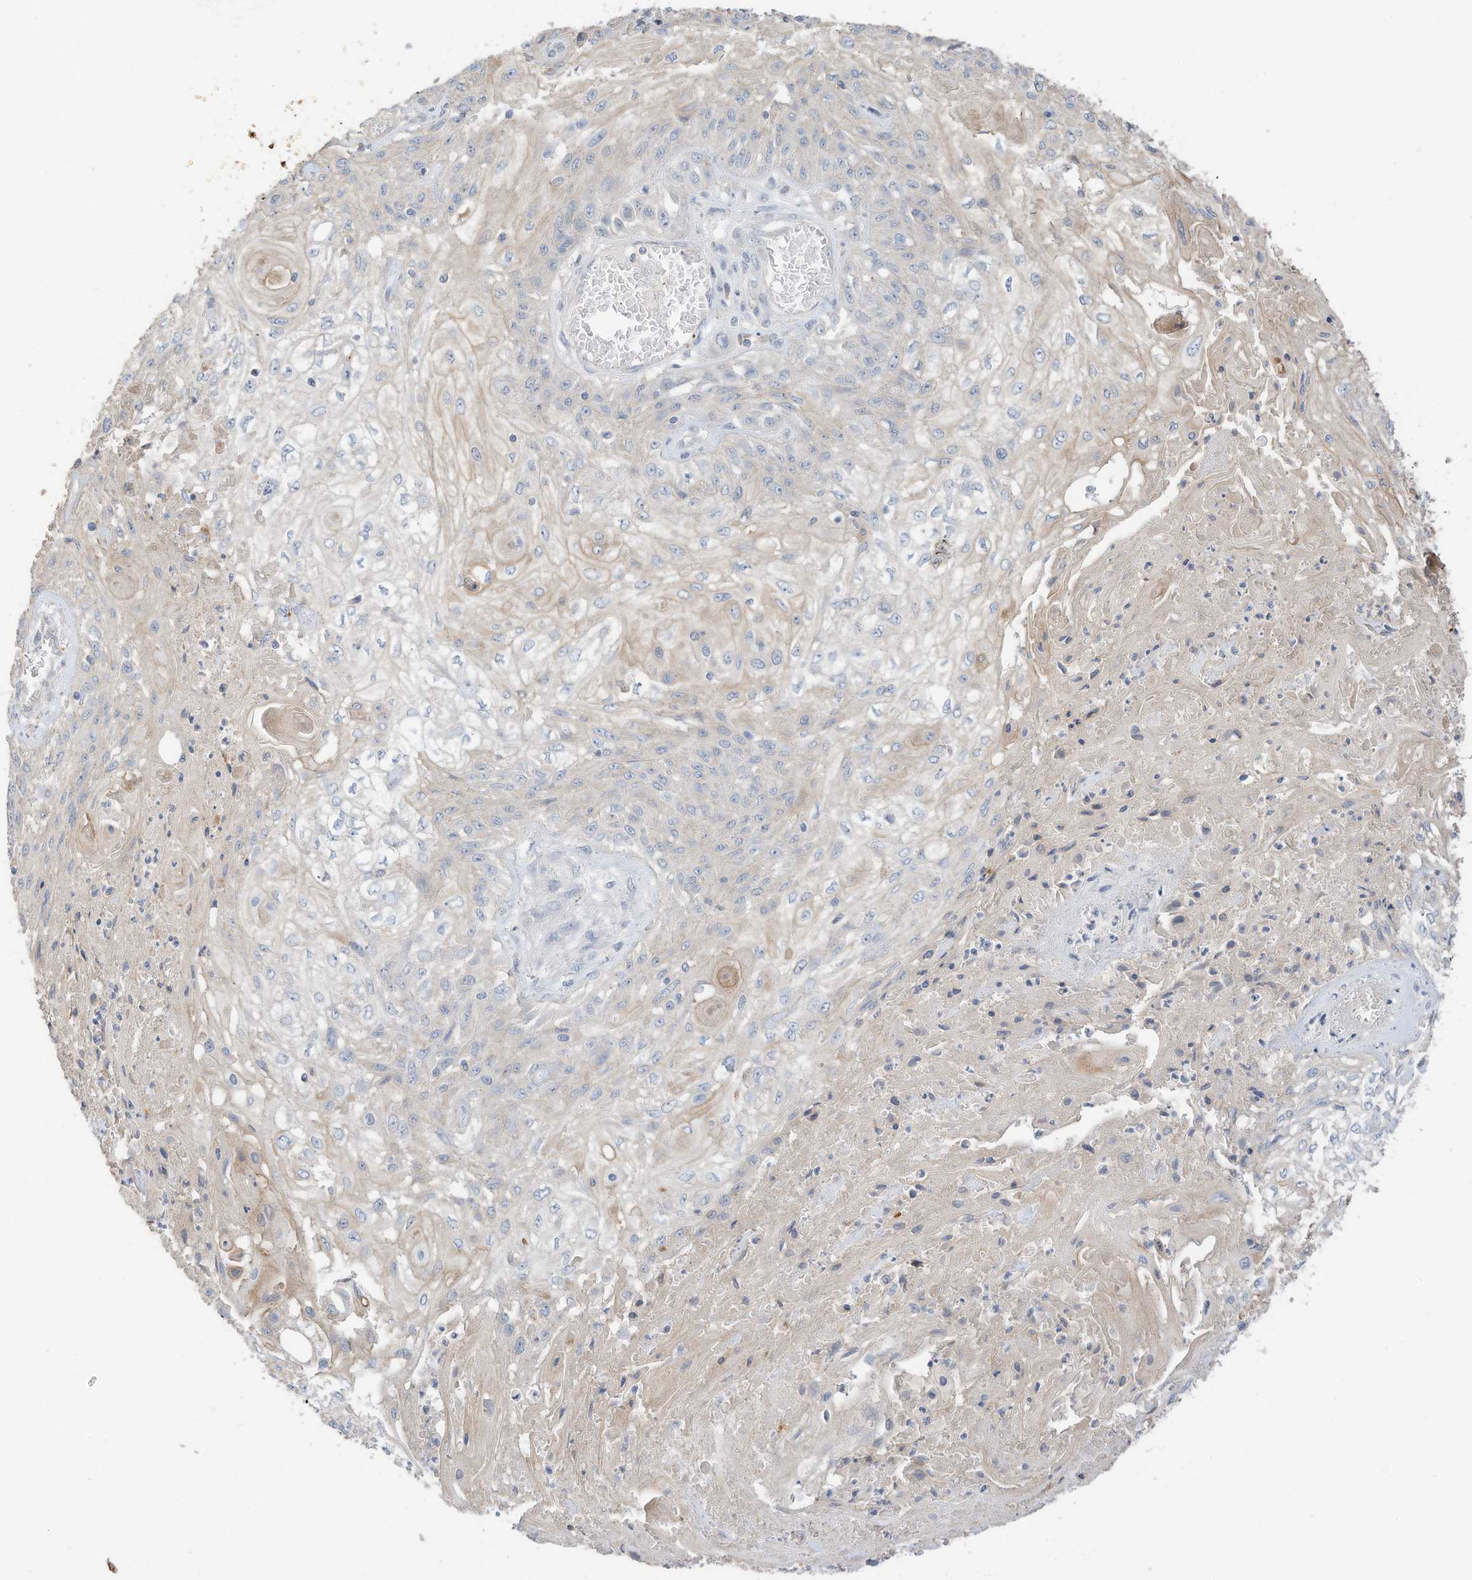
{"staining": {"intensity": "negative", "quantity": "none", "location": "none"}, "tissue": "skin cancer", "cell_type": "Tumor cells", "image_type": "cancer", "snomed": [{"axis": "morphology", "description": "Squamous cell carcinoma, NOS"}, {"axis": "morphology", "description": "Squamous cell carcinoma, metastatic, NOS"}, {"axis": "topography", "description": "Skin"}, {"axis": "topography", "description": "Lymph node"}], "caption": "Tumor cells show no significant positivity in metastatic squamous cell carcinoma (skin).", "gene": "CAPN13", "patient": {"sex": "male", "age": 75}}